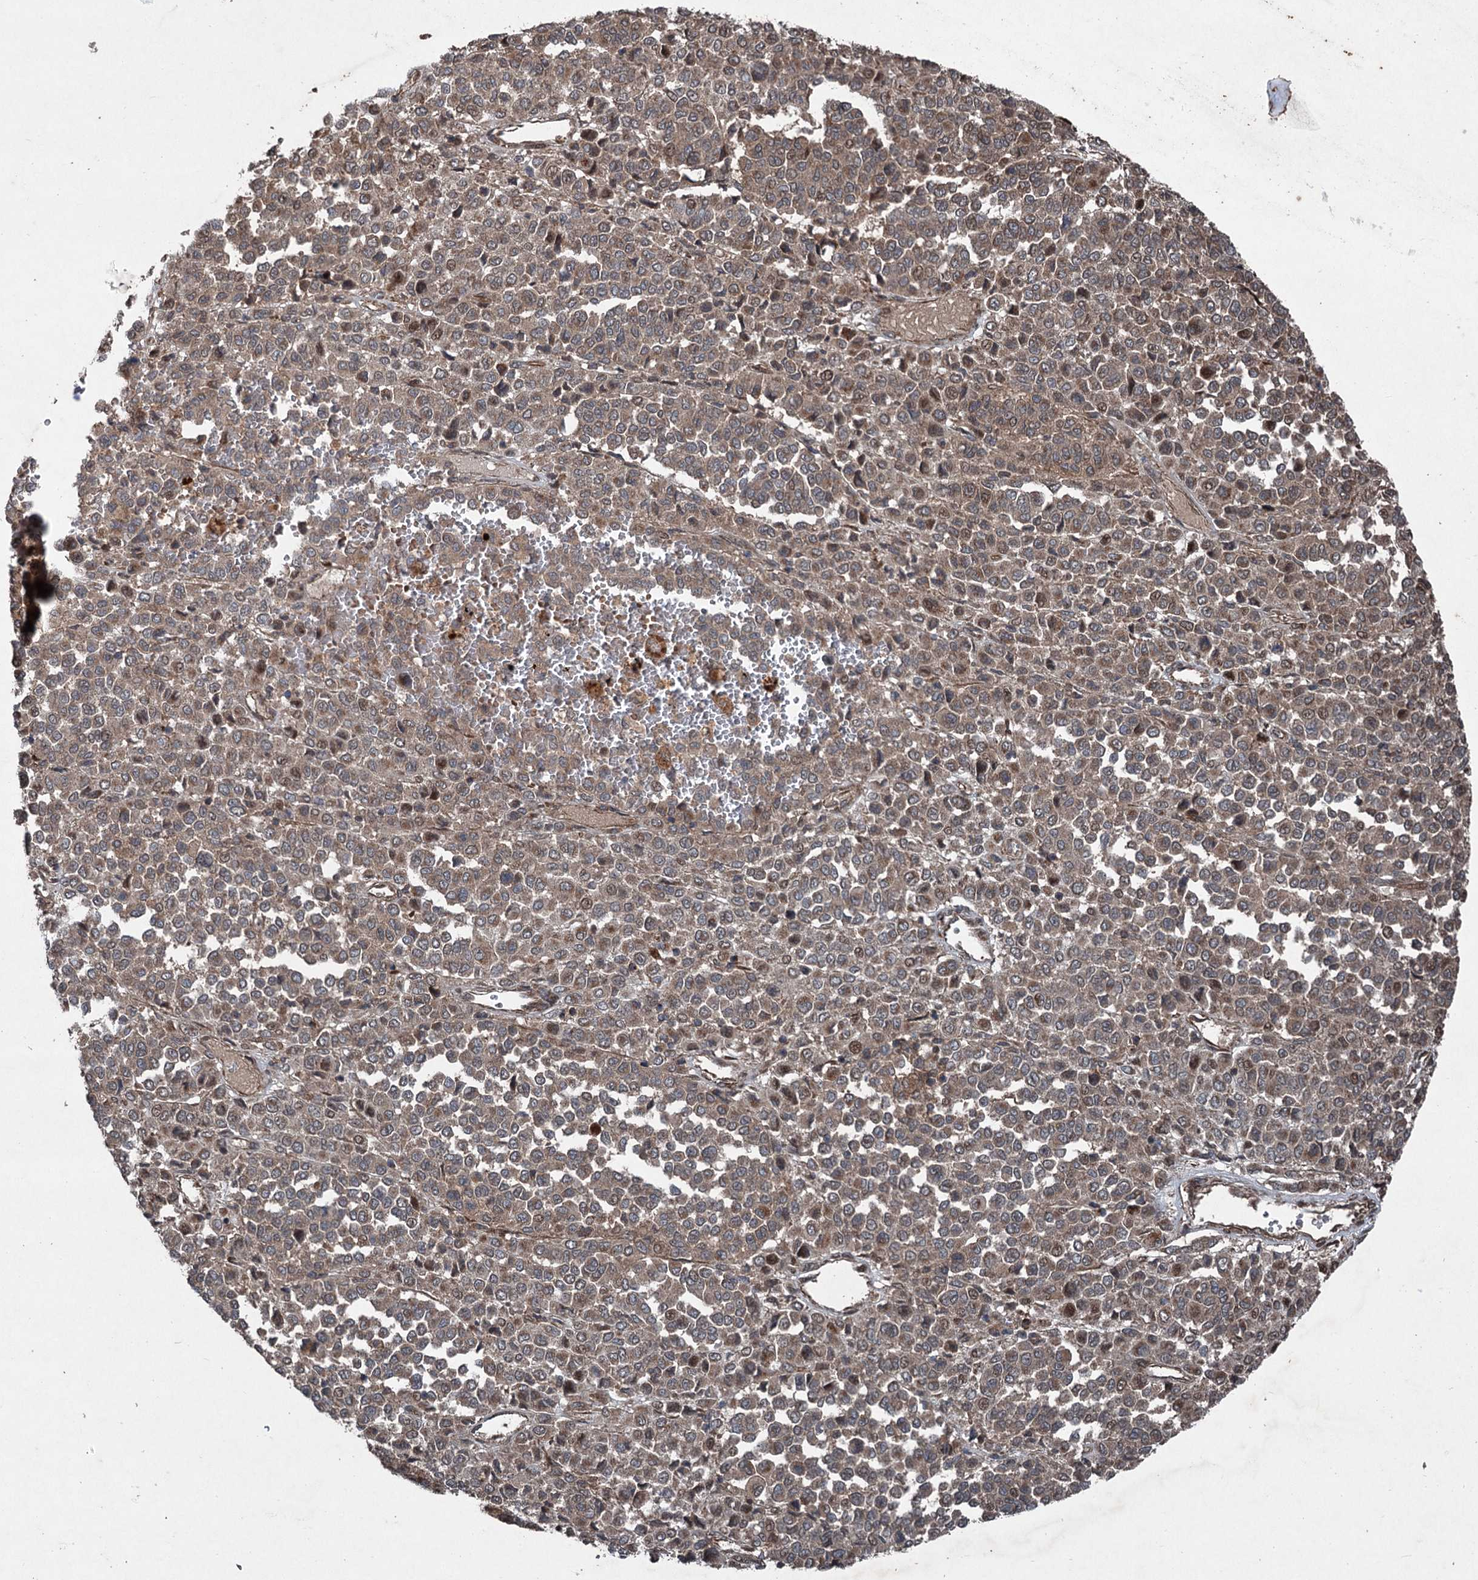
{"staining": {"intensity": "weak", "quantity": ">75%", "location": "cytoplasmic/membranous"}, "tissue": "melanoma", "cell_type": "Tumor cells", "image_type": "cancer", "snomed": [{"axis": "morphology", "description": "Malignant melanoma, Metastatic site"}, {"axis": "topography", "description": "Pancreas"}], "caption": "A brown stain labels weak cytoplasmic/membranous staining of a protein in human malignant melanoma (metastatic site) tumor cells.", "gene": "ALAS1", "patient": {"sex": "female", "age": 30}}